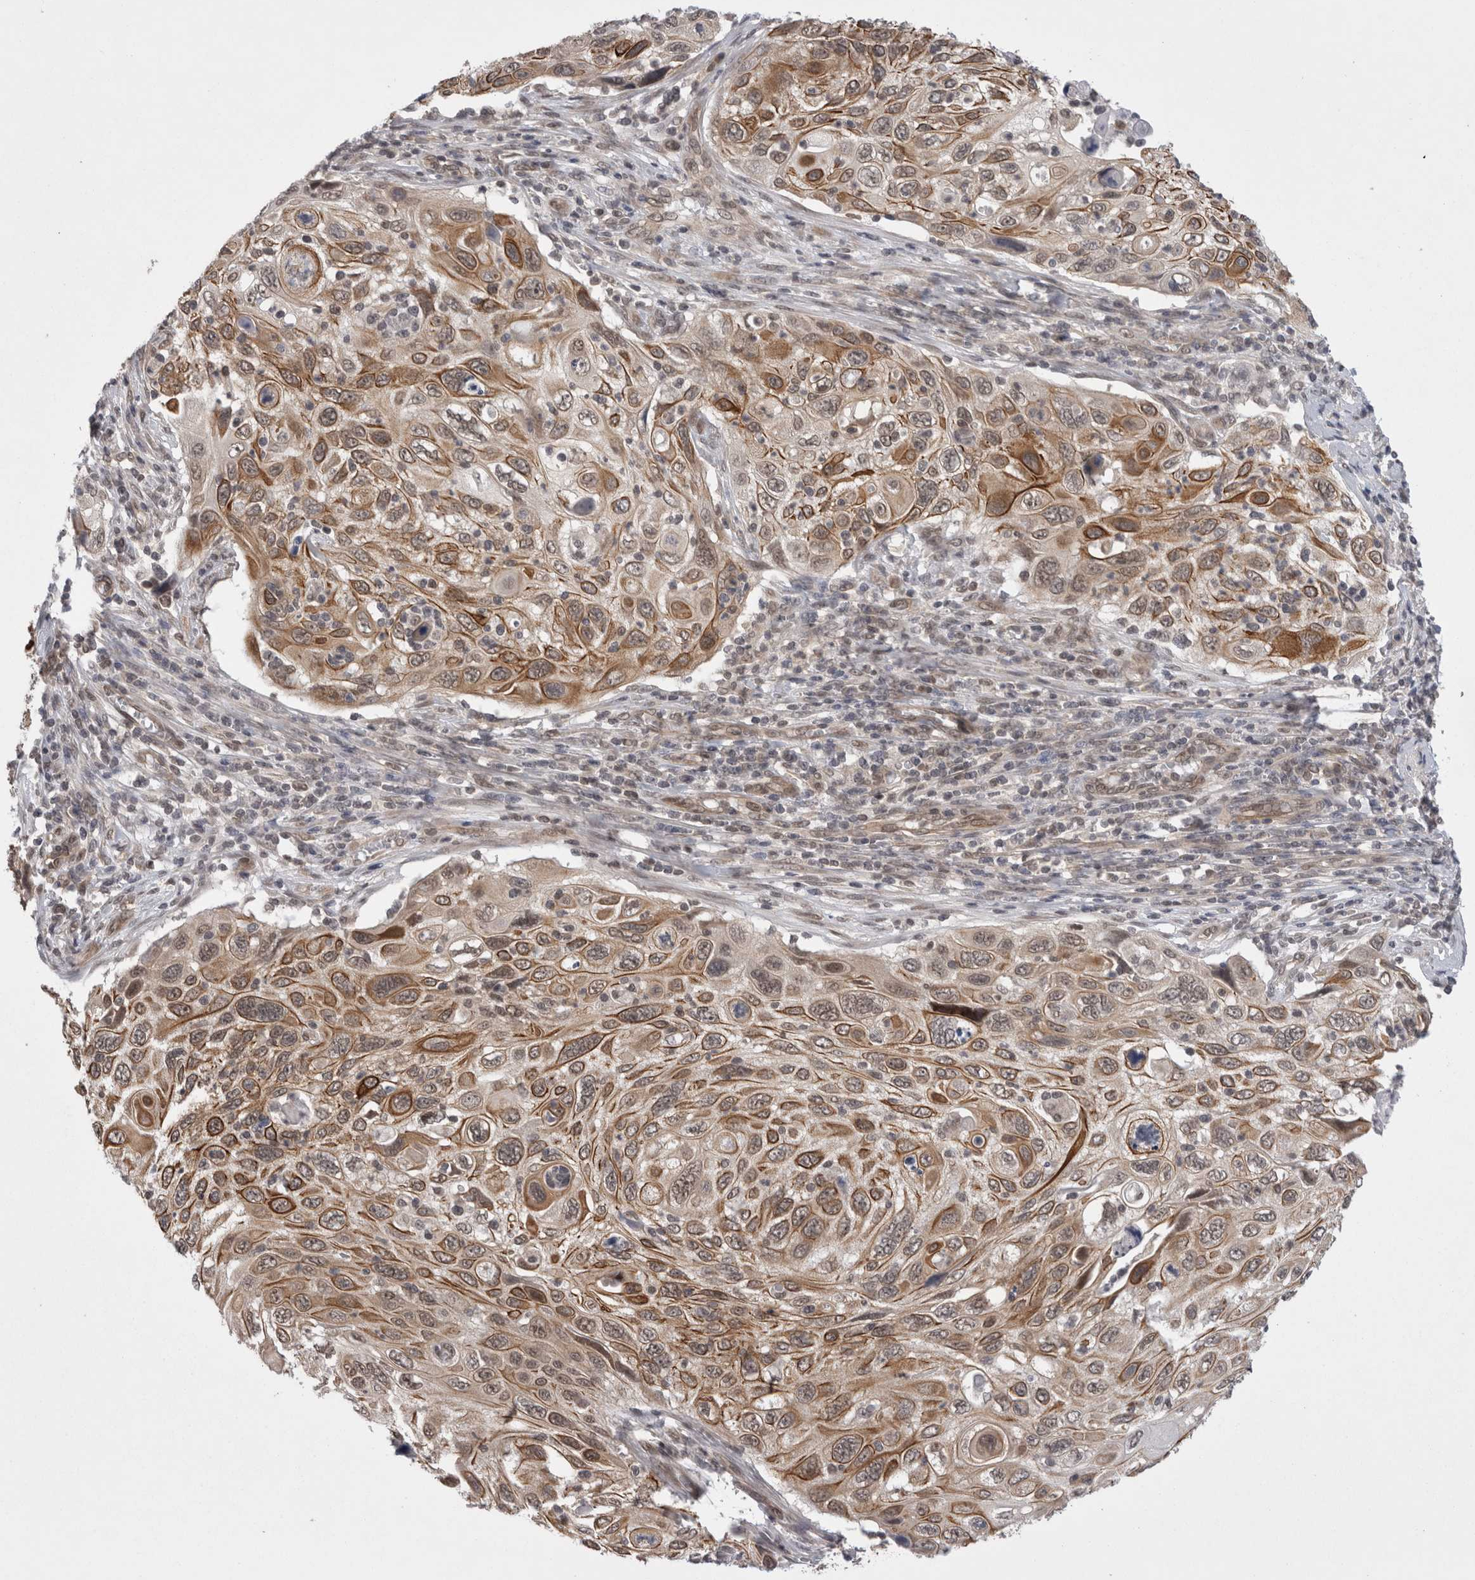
{"staining": {"intensity": "moderate", "quantity": ">75%", "location": "cytoplasmic/membranous"}, "tissue": "cervical cancer", "cell_type": "Tumor cells", "image_type": "cancer", "snomed": [{"axis": "morphology", "description": "Squamous cell carcinoma, NOS"}, {"axis": "topography", "description": "Cervix"}], "caption": "Cervical cancer stained with a brown dye demonstrates moderate cytoplasmic/membranous positive positivity in approximately >75% of tumor cells.", "gene": "ZNF341", "patient": {"sex": "female", "age": 70}}